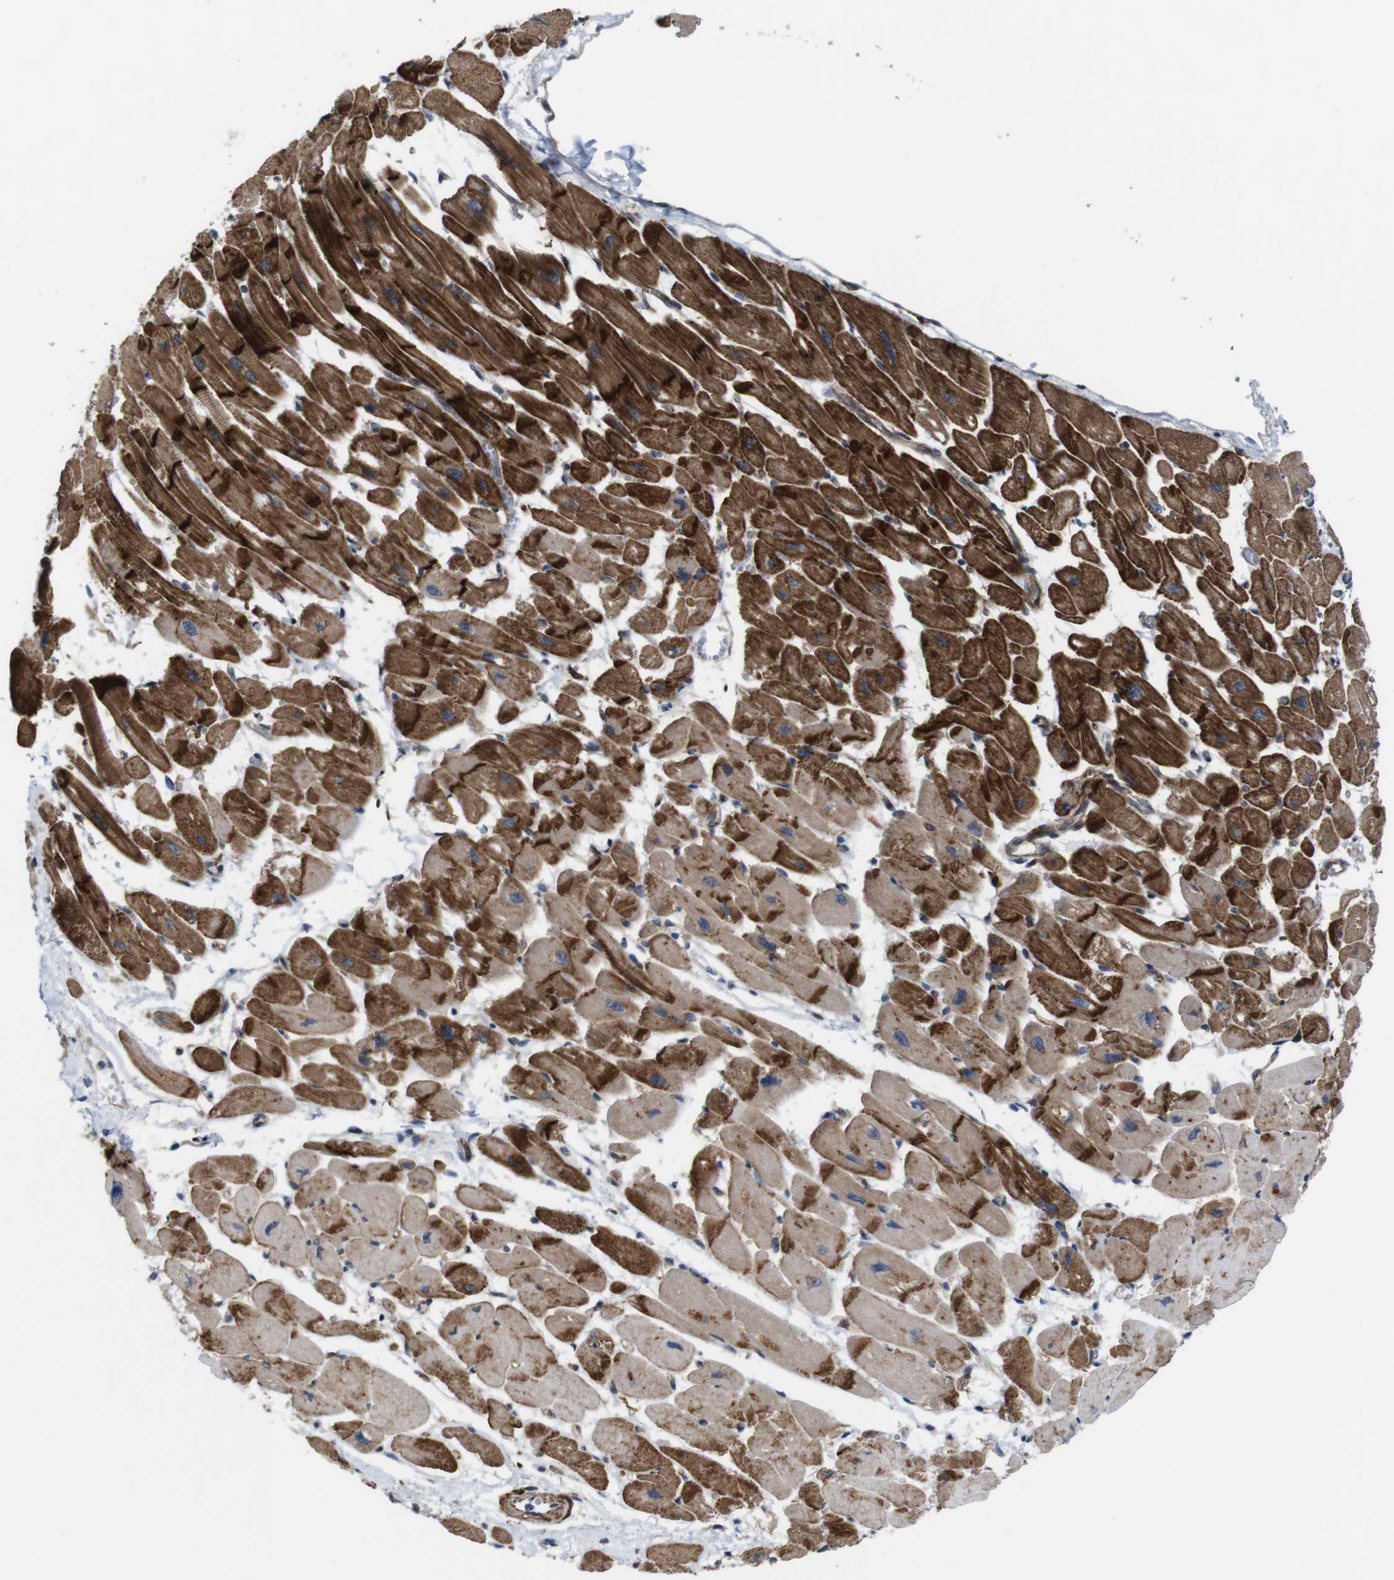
{"staining": {"intensity": "strong", "quantity": ">75%", "location": "cytoplasmic/membranous"}, "tissue": "heart muscle", "cell_type": "Cardiomyocytes", "image_type": "normal", "snomed": [{"axis": "morphology", "description": "Normal tissue, NOS"}, {"axis": "topography", "description": "Heart"}], "caption": "The micrograph exhibits staining of normal heart muscle, revealing strong cytoplasmic/membranous protein expression (brown color) within cardiomyocytes.", "gene": "PTGER4", "patient": {"sex": "female", "age": 54}}